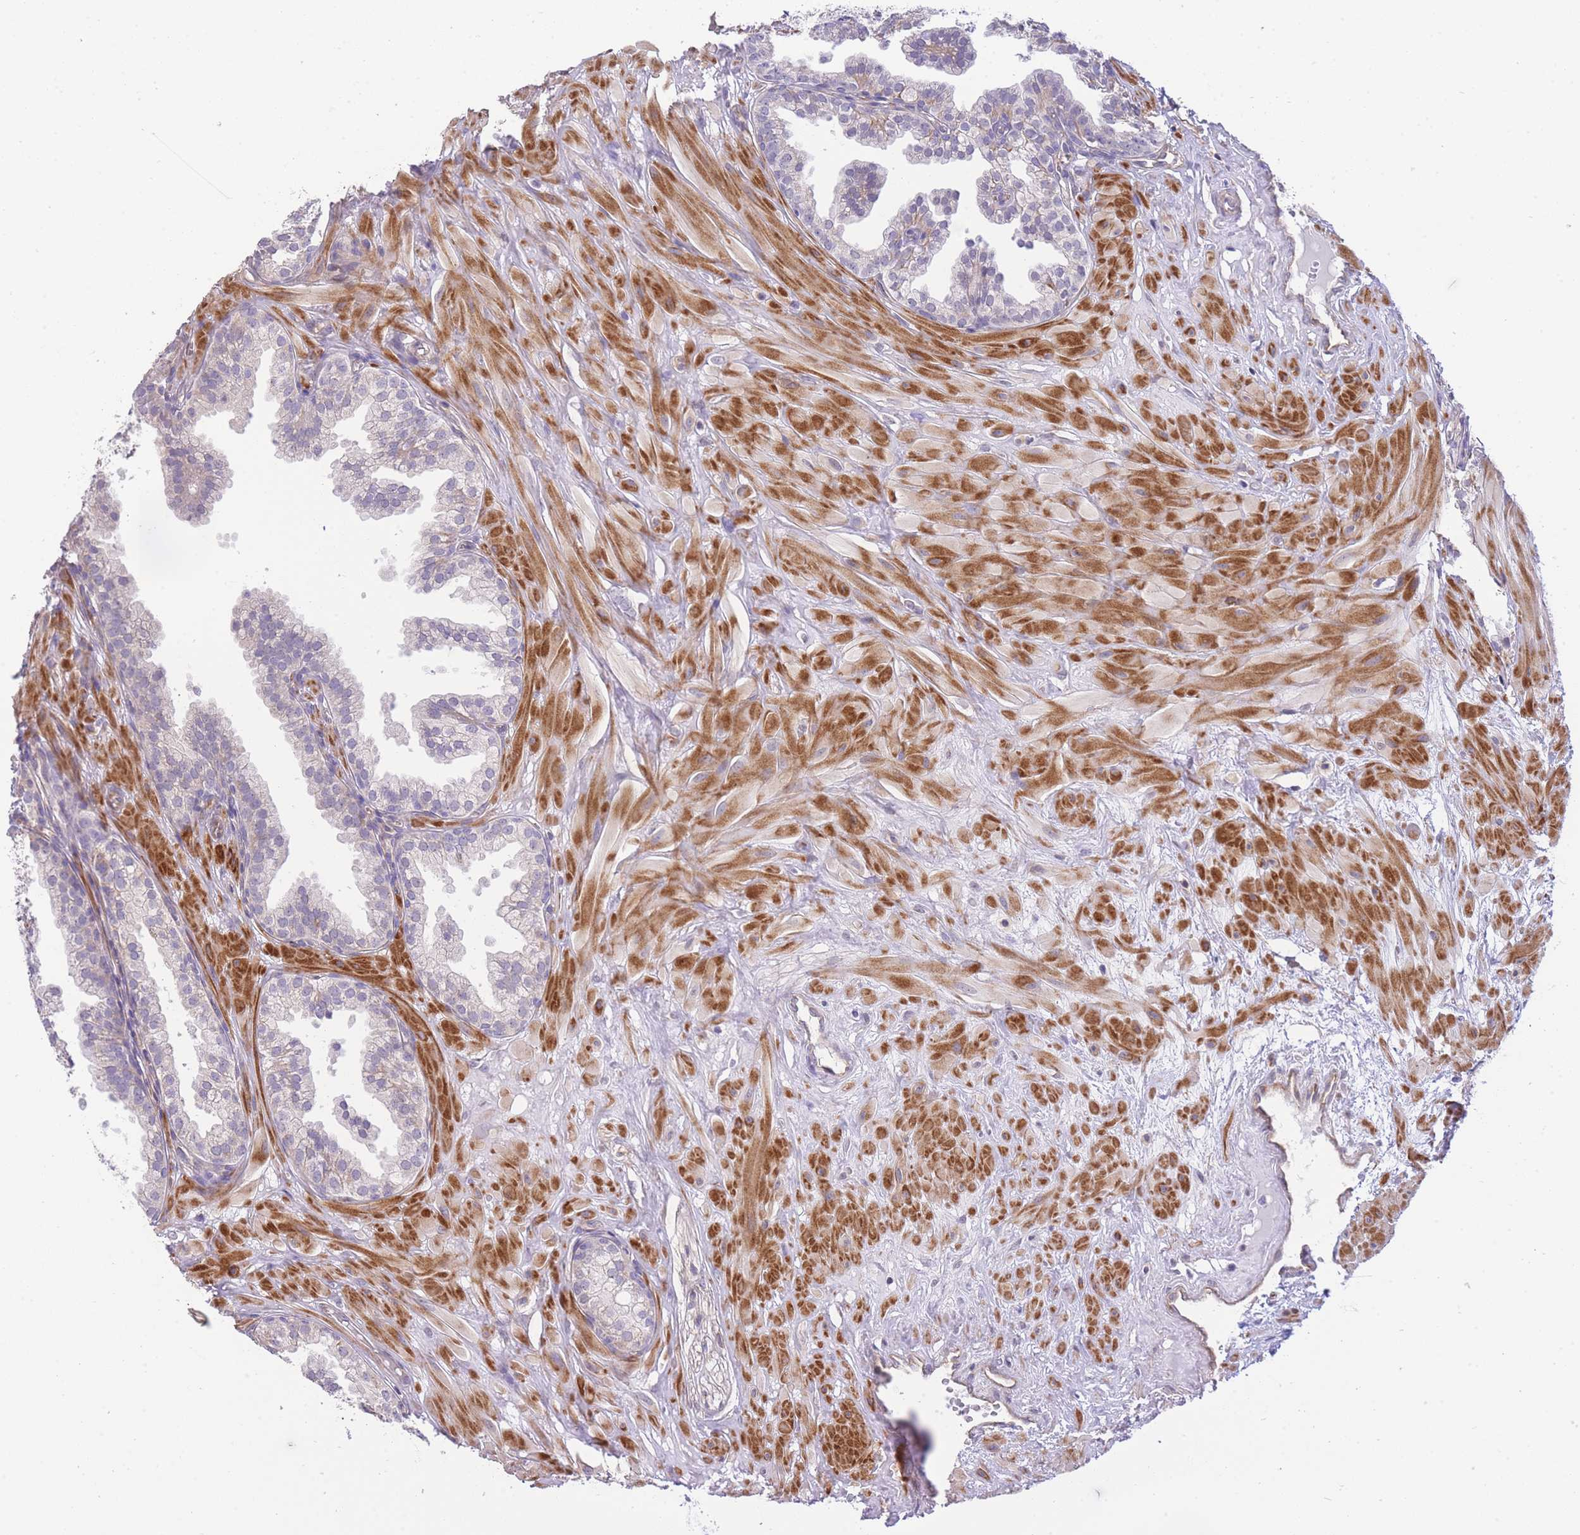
{"staining": {"intensity": "negative", "quantity": "none", "location": "none"}, "tissue": "prostate", "cell_type": "Glandular cells", "image_type": "normal", "snomed": [{"axis": "morphology", "description": "Normal tissue, NOS"}, {"axis": "topography", "description": "Prostate"}, {"axis": "topography", "description": "Peripheral nerve tissue"}], "caption": "IHC image of normal prostate stained for a protein (brown), which demonstrates no expression in glandular cells.", "gene": "CTBP1", "patient": {"sex": "male", "age": 55}}